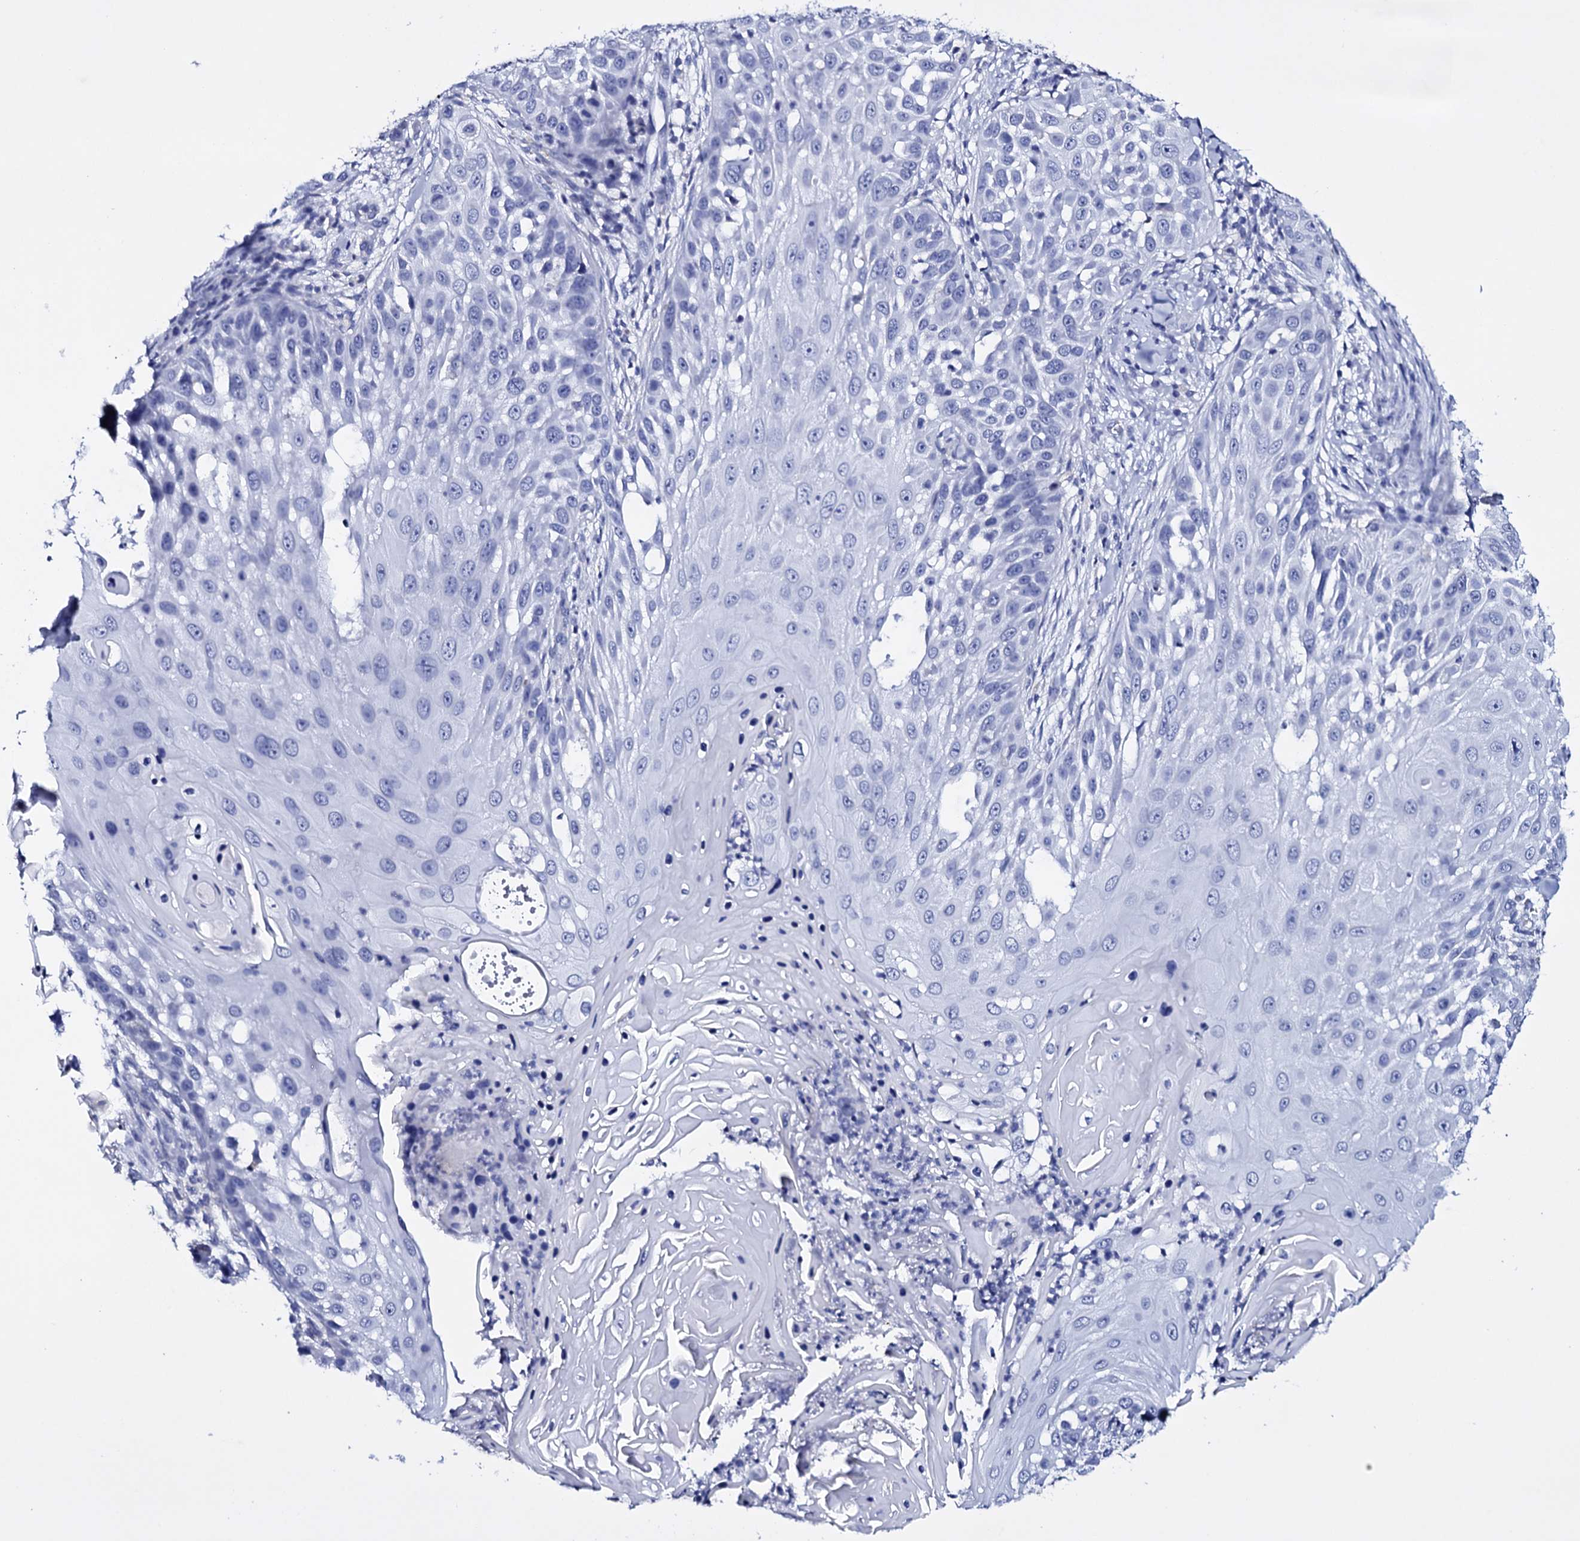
{"staining": {"intensity": "negative", "quantity": "none", "location": "none"}, "tissue": "skin cancer", "cell_type": "Tumor cells", "image_type": "cancer", "snomed": [{"axis": "morphology", "description": "Squamous cell carcinoma, NOS"}, {"axis": "topography", "description": "Skin"}], "caption": "Immunohistochemical staining of human skin squamous cell carcinoma exhibits no significant expression in tumor cells. (Stains: DAB immunohistochemistry (IHC) with hematoxylin counter stain, Microscopy: brightfield microscopy at high magnification).", "gene": "ITPRID2", "patient": {"sex": "female", "age": 44}}